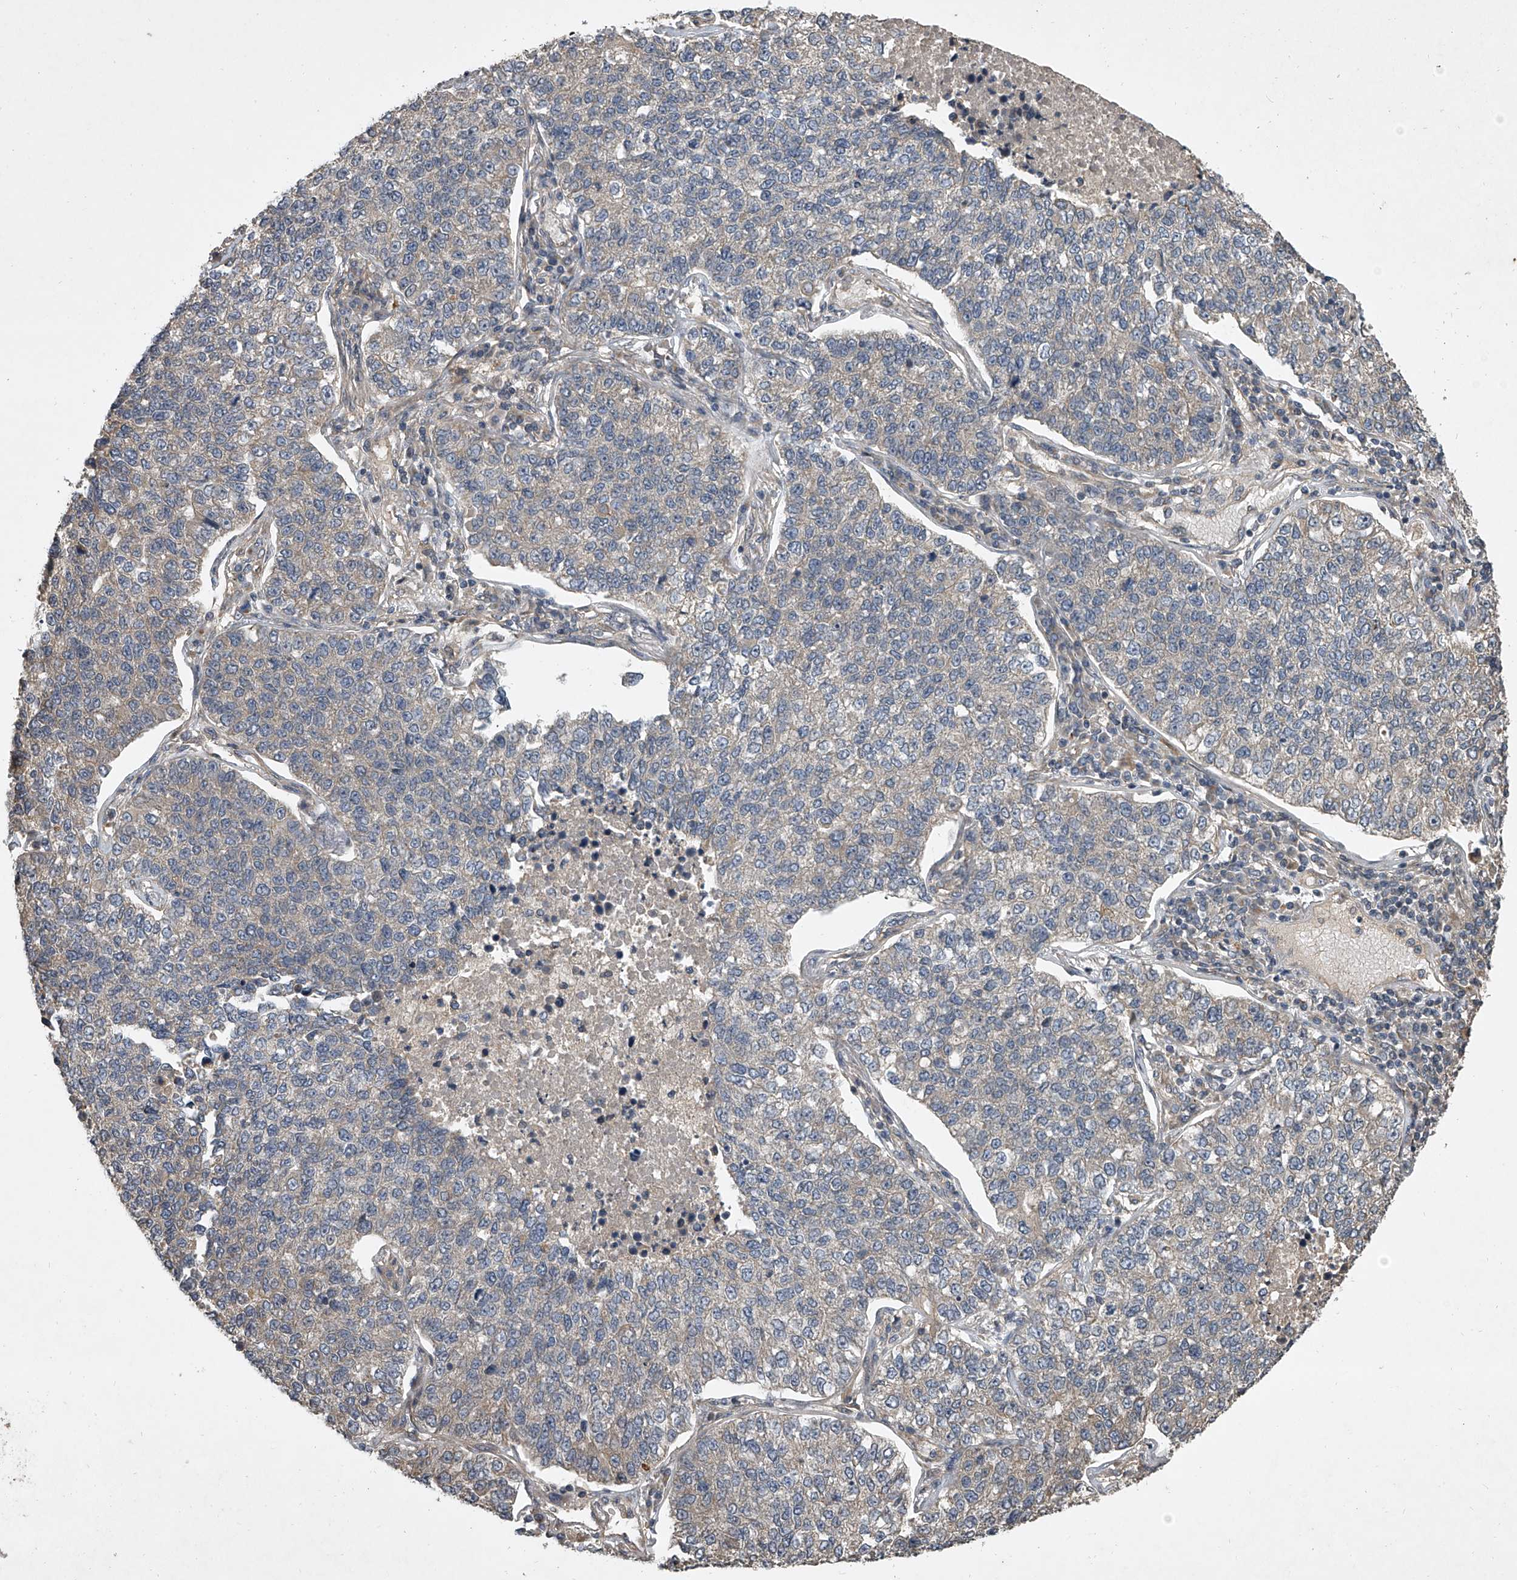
{"staining": {"intensity": "negative", "quantity": "none", "location": "none"}, "tissue": "lung cancer", "cell_type": "Tumor cells", "image_type": "cancer", "snomed": [{"axis": "morphology", "description": "Adenocarcinoma, NOS"}, {"axis": "topography", "description": "Lung"}], "caption": "Image shows no protein positivity in tumor cells of adenocarcinoma (lung) tissue.", "gene": "NFS1", "patient": {"sex": "male", "age": 49}}